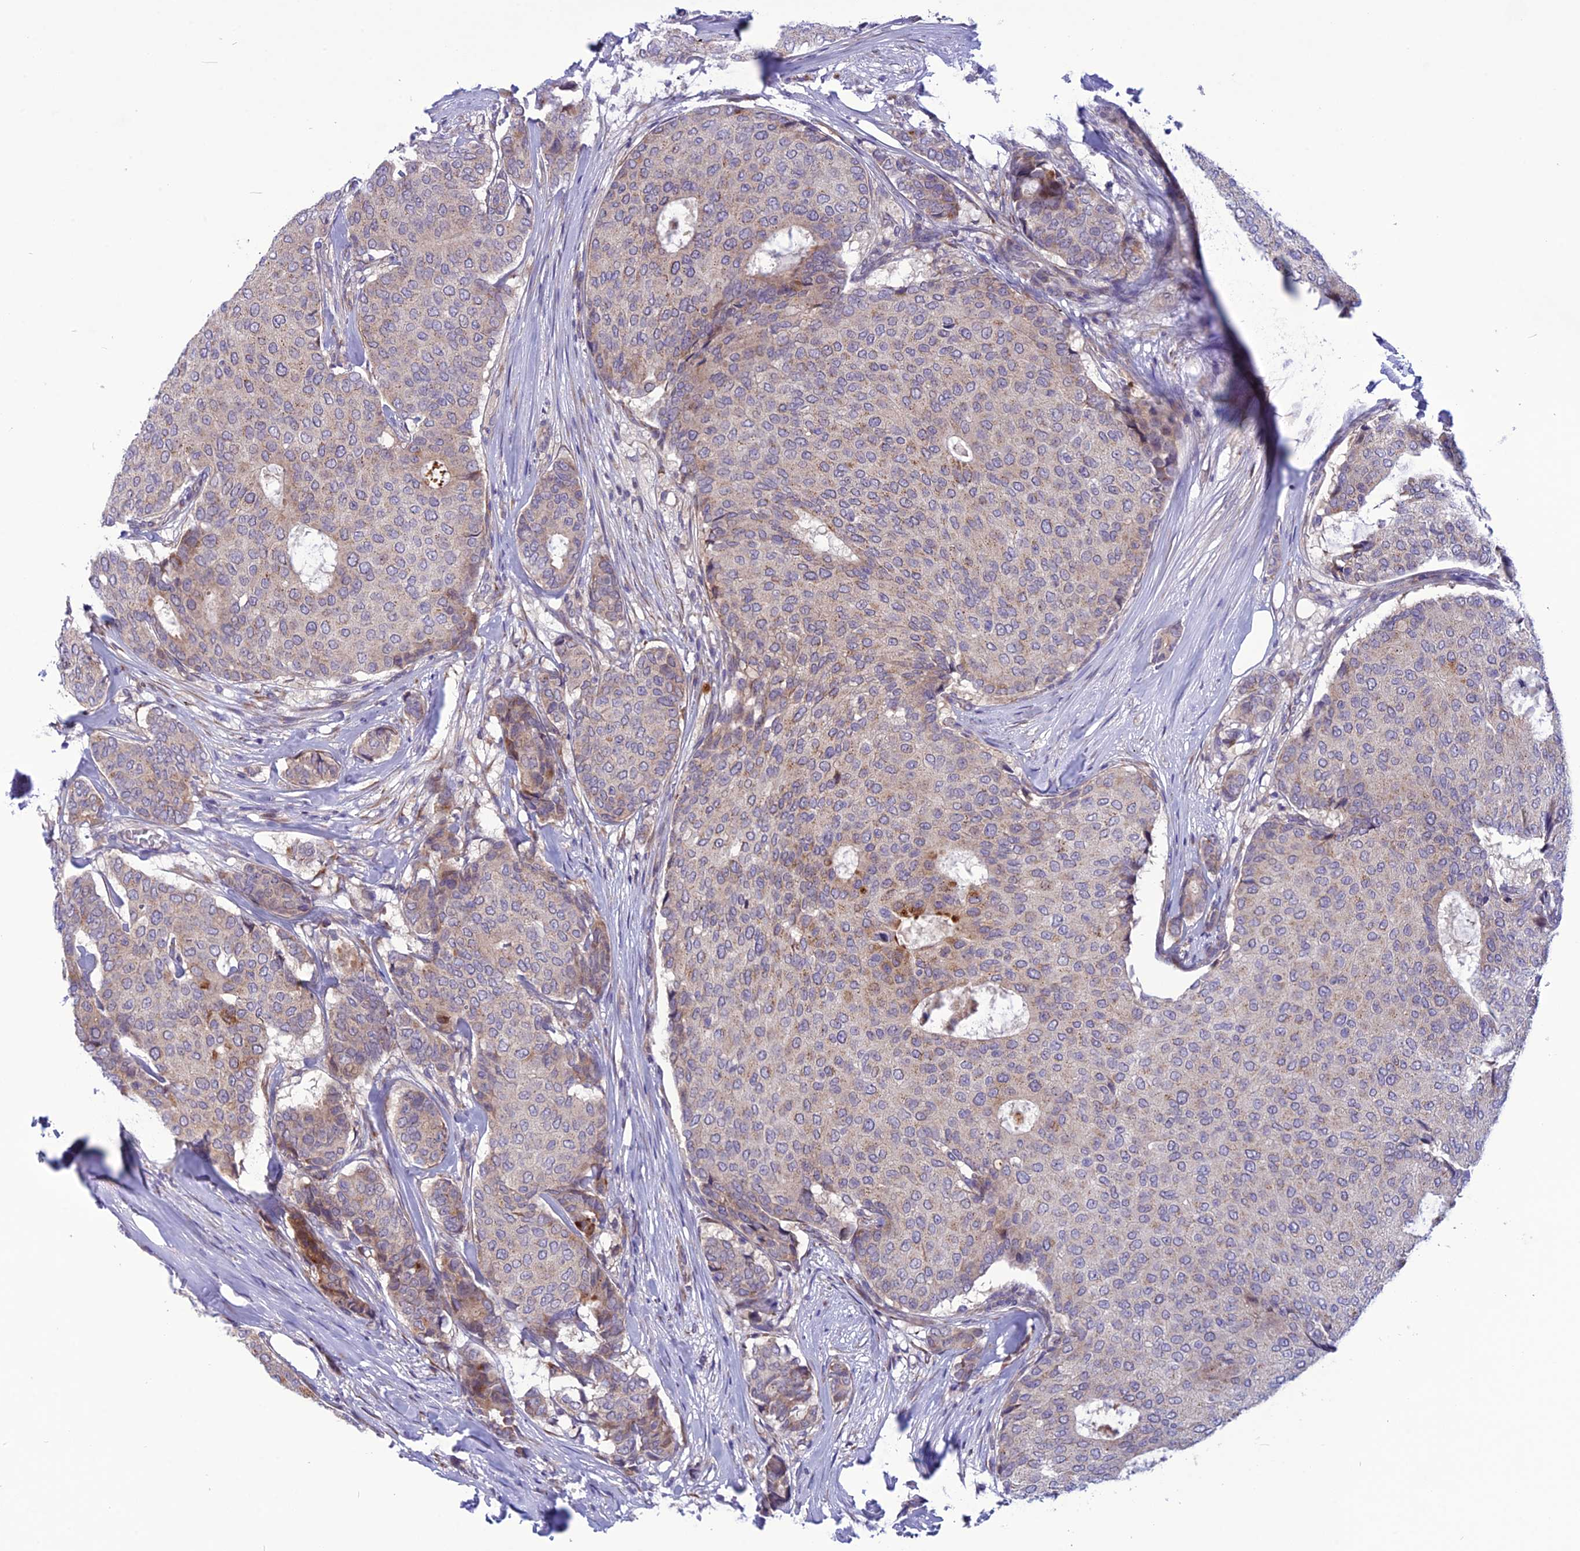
{"staining": {"intensity": "moderate", "quantity": "<25%", "location": "cytoplasmic/membranous"}, "tissue": "breast cancer", "cell_type": "Tumor cells", "image_type": "cancer", "snomed": [{"axis": "morphology", "description": "Duct carcinoma"}, {"axis": "topography", "description": "Breast"}], "caption": "Moderate cytoplasmic/membranous positivity for a protein is seen in about <25% of tumor cells of breast invasive ductal carcinoma using immunohistochemistry.", "gene": "PSMF1", "patient": {"sex": "female", "age": 75}}